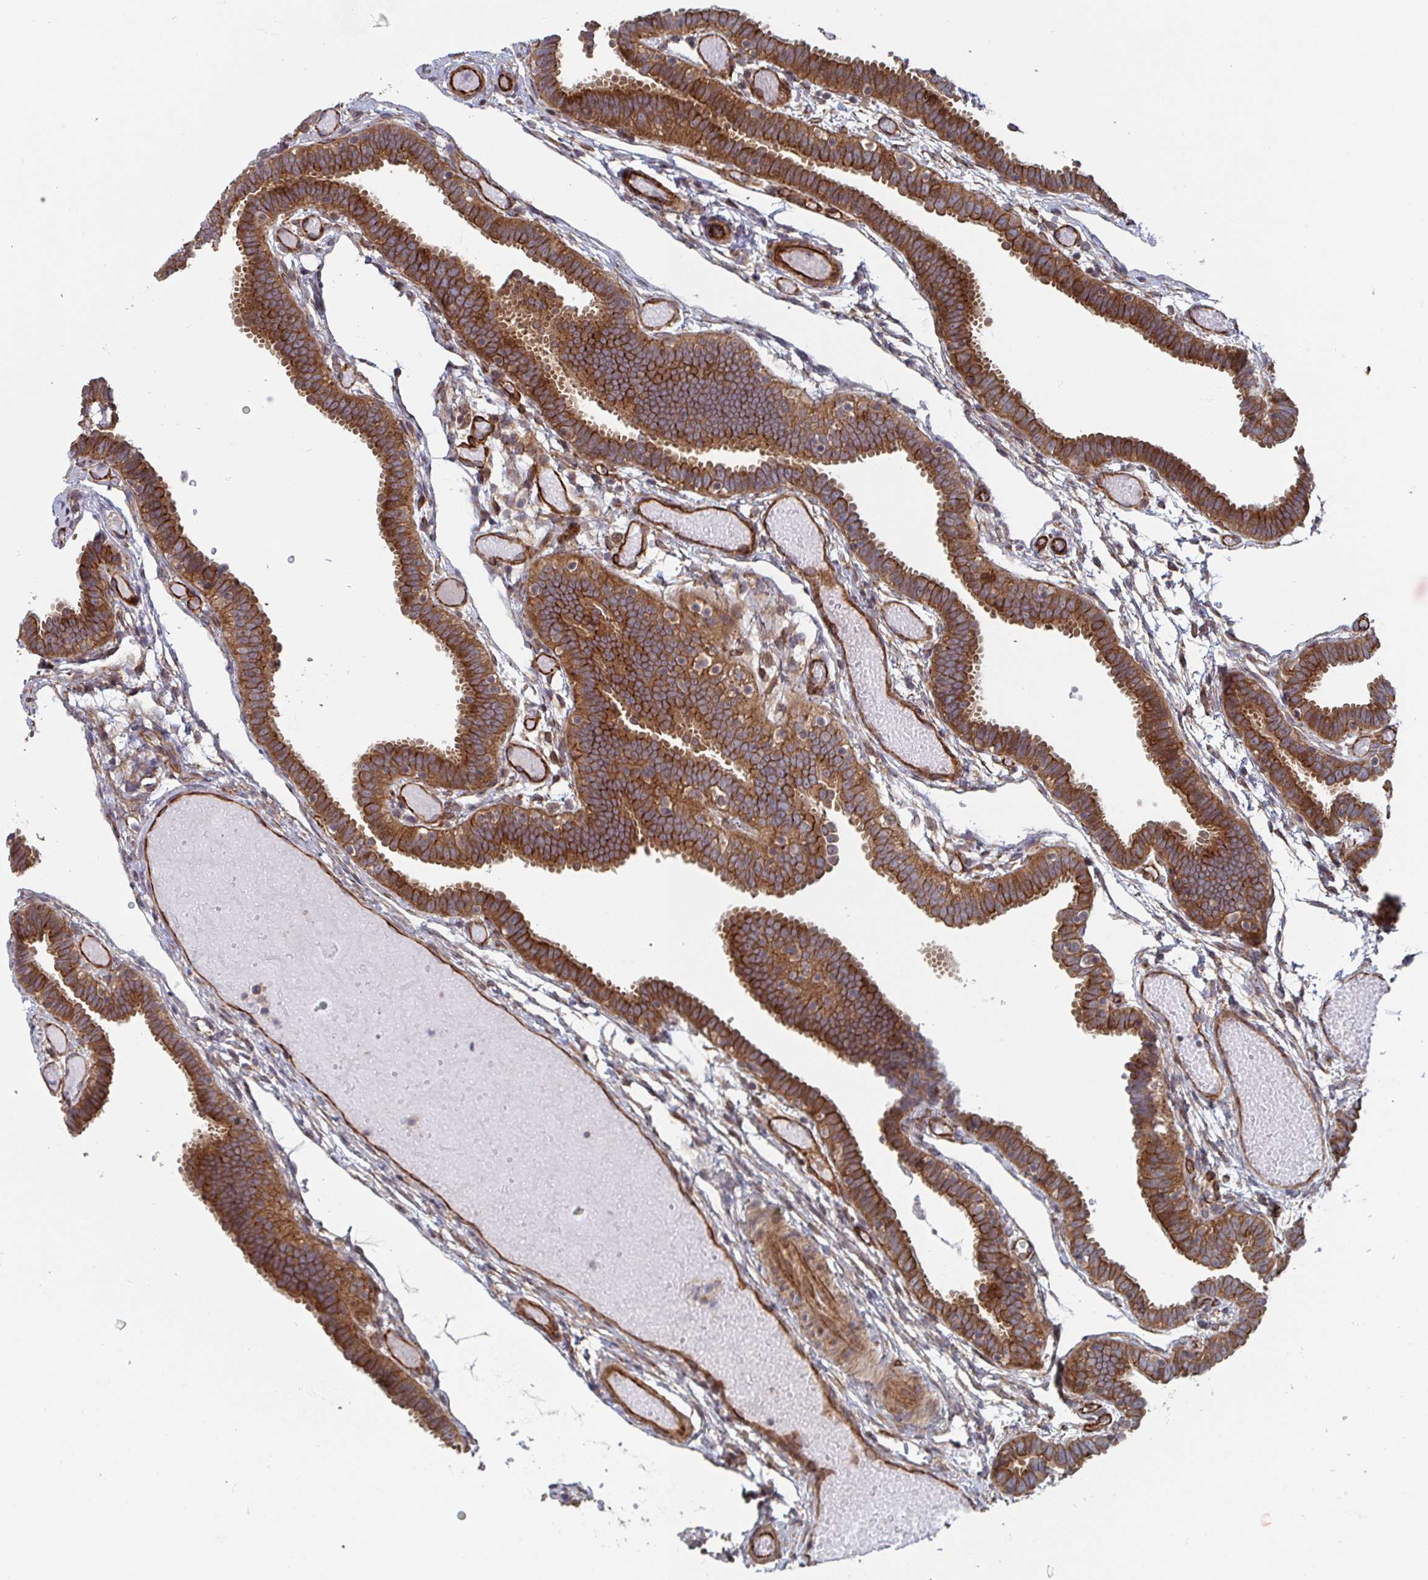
{"staining": {"intensity": "strong", "quantity": ">75%", "location": "cytoplasmic/membranous"}, "tissue": "fallopian tube", "cell_type": "Glandular cells", "image_type": "normal", "snomed": [{"axis": "morphology", "description": "Normal tissue, NOS"}, {"axis": "topography", "description": "Fallopian tube"}], "caption": "Immunohistochemical staining of unremarkable human fallopian tube displays strong cytoplasmic/membranous protein staining in about >75% of glandular cells. The staining was performed using DAB to visualize the protein expression in brown, while the nuclei were stained in blue with hematoxylin (Magnification: 20x).", "gene": "DVL3", "patient": {"sex": "female", "age": 37}}